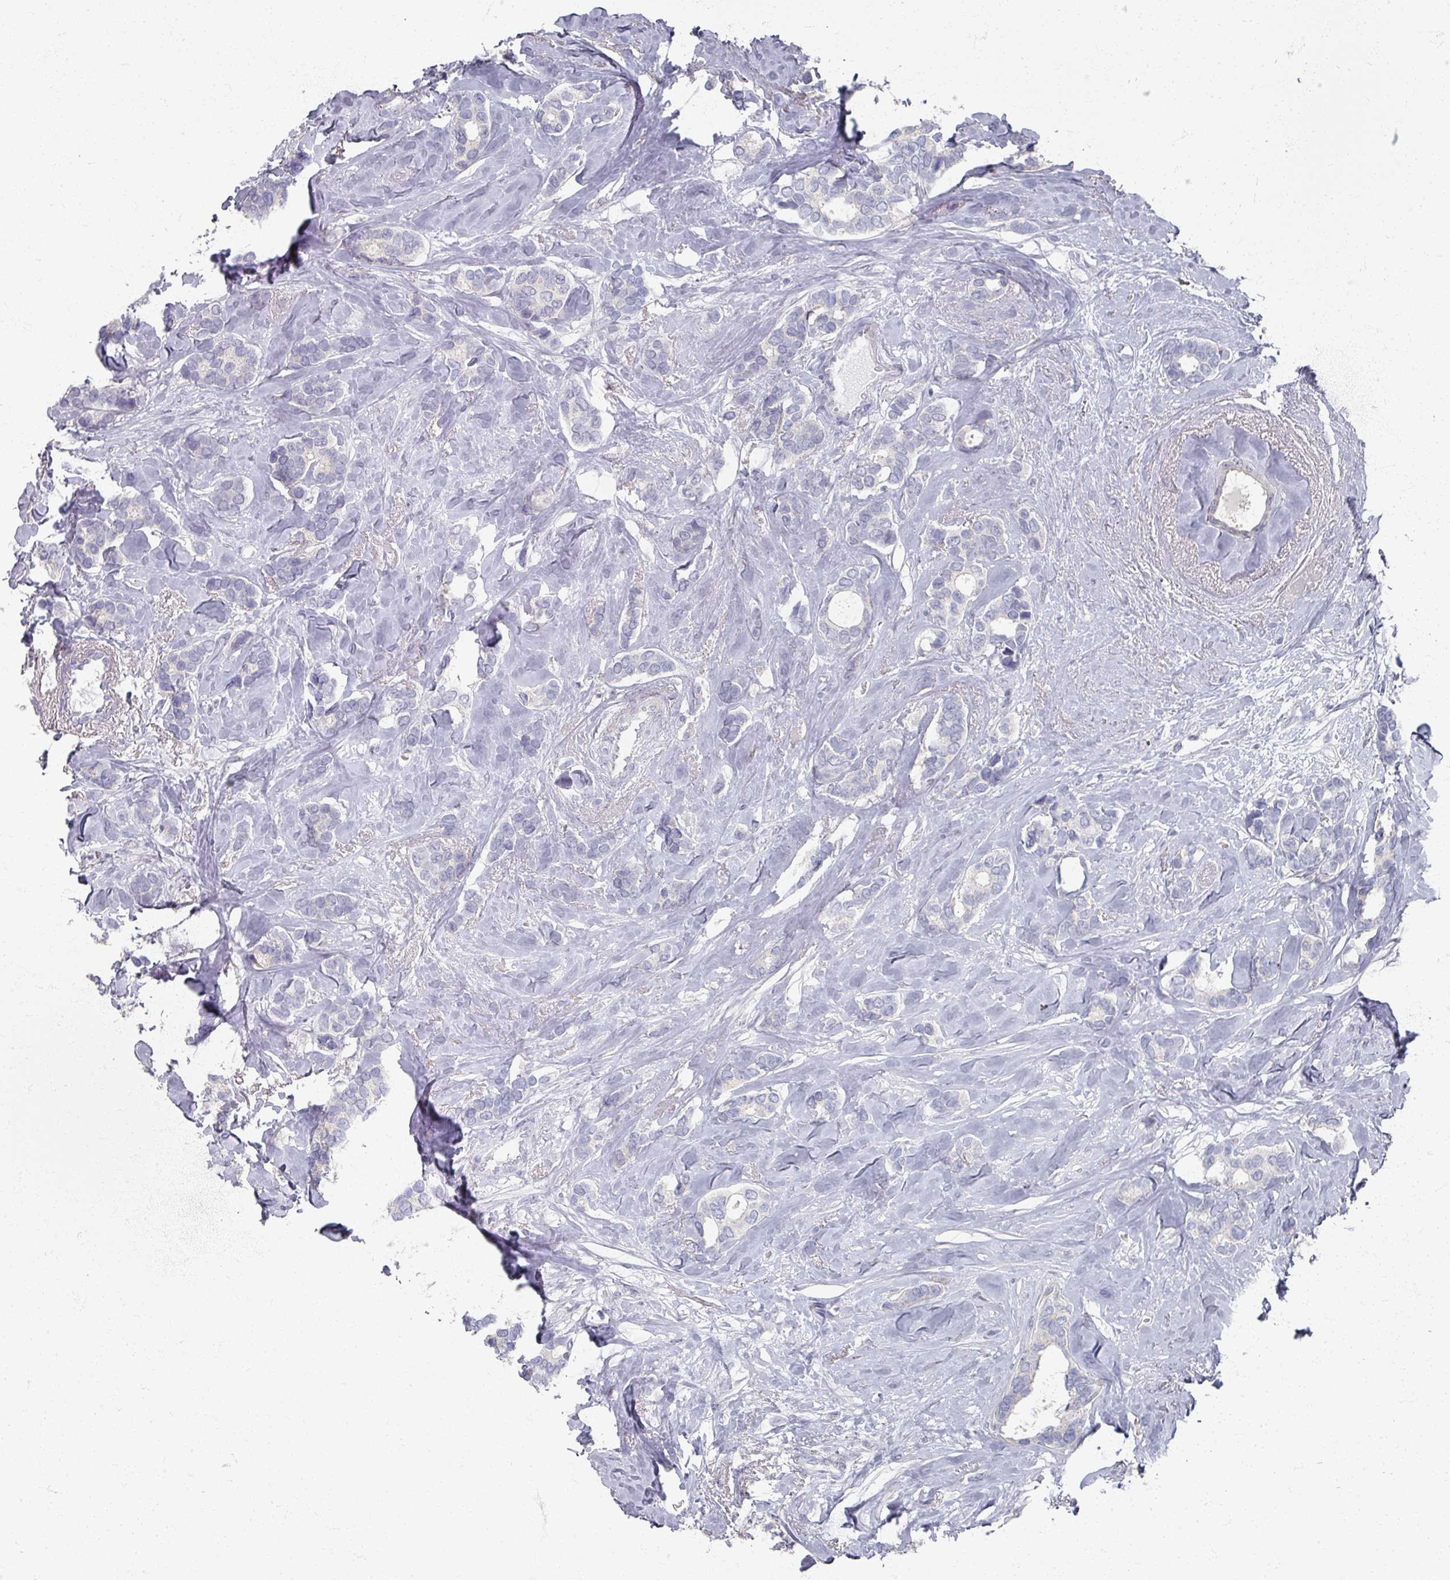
{"staining": {"intensity": "negative", "quantity": "none", "location": "none"}, "tissue": "breast cancer", "cell_type": "Tumor cells", "image_type": "cancer", "snomed": [{"axis": "morphology", "description": "Duct carcinoma"}, {"axis": "topography", "description": "Breast"}], "caption": "Immunohistochemical staining of human invasive ductal carcinoma (breast) displays no significant positivity in tumor cells.", "gene": "TTYH3", "patient": {"sex": "female", "age": 87}}